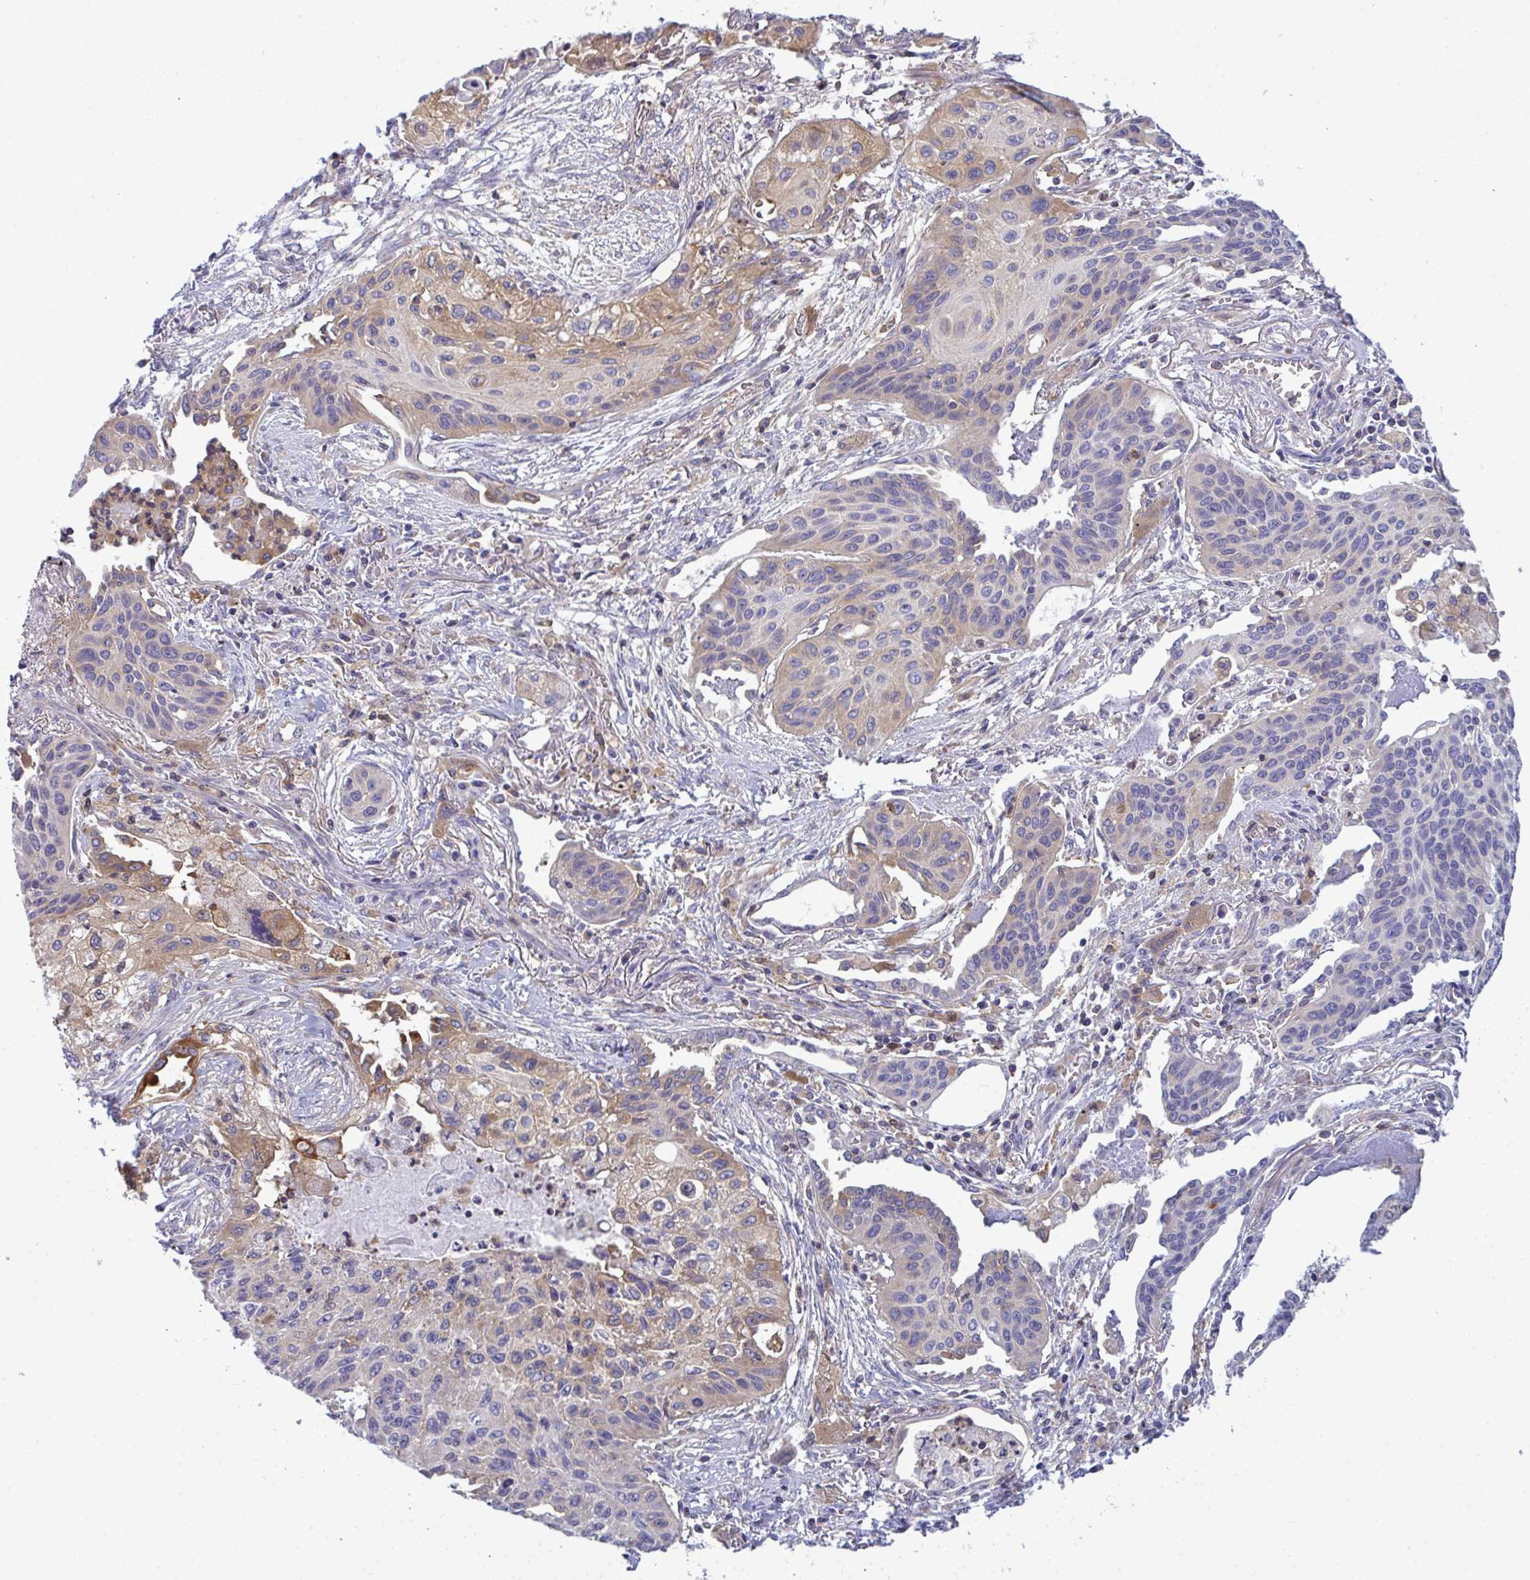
{"staining": {"intensity": "moderate", "quantity": "25%-75%", "location": "cytoplasmic/membranous"}, "tissue": "lung cancer", "cell_type": "Tumor cells", "image_type": "cancer", "snomed": [{"axis": "morphology", "description": "Squamous cell carcinoma, NOS"}, {"axis": "topography", "description": "Lung"}], "caption": "Immunohistochemistry of lung squamous cell carcinoma exhibits medium levels of moderate cytoplasmic/membranous positivity in approximately 25%-75% of tumor cells.", "gene": "SLC30A6", "patient": {"sex": "male", "age": 71}}